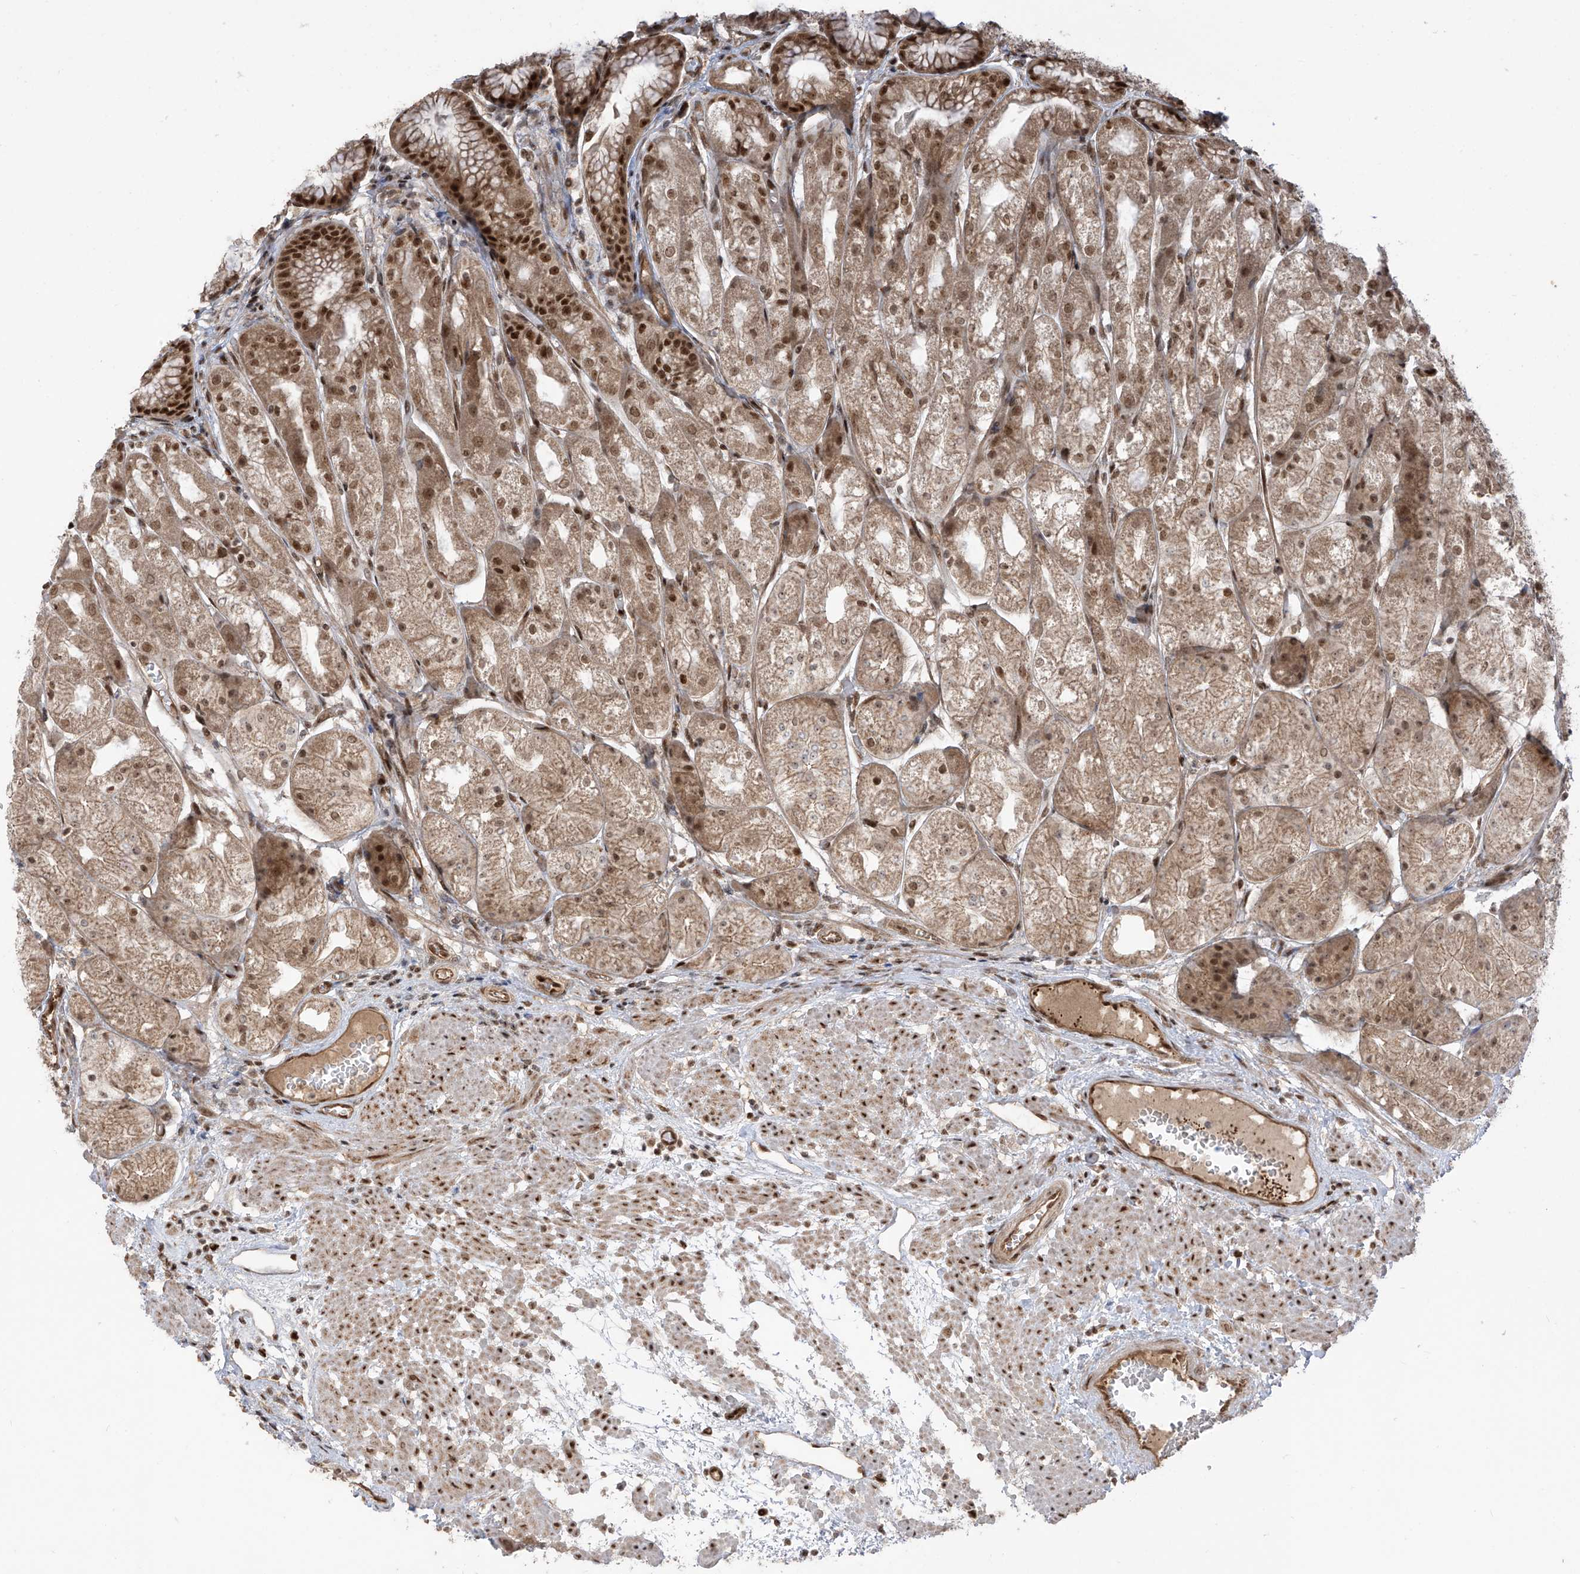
{"staining": {"intensity": "strong", "quantity": ">75%", "location": "cytoplasmic/membranous,nuclear"}, "tissue": "stomach", "cell_type": "Glandular cells", "image_type": "normal", "snomed": [{"axis": "morphology", "description": "Normal tissue, NOS"}, {"axis": "topography", "description": "Stomach, upper"}], "caption": "The histopathology image displays immunohistochemical staining of benign stomach. There is strong cytoplasmic/membranous,nuclear positivity is seen in about >75% of glandular cells. Nuclei are stained in blue.", "gene": "ARHGEF3", "patient": {"sex": "male", "age": 72}}